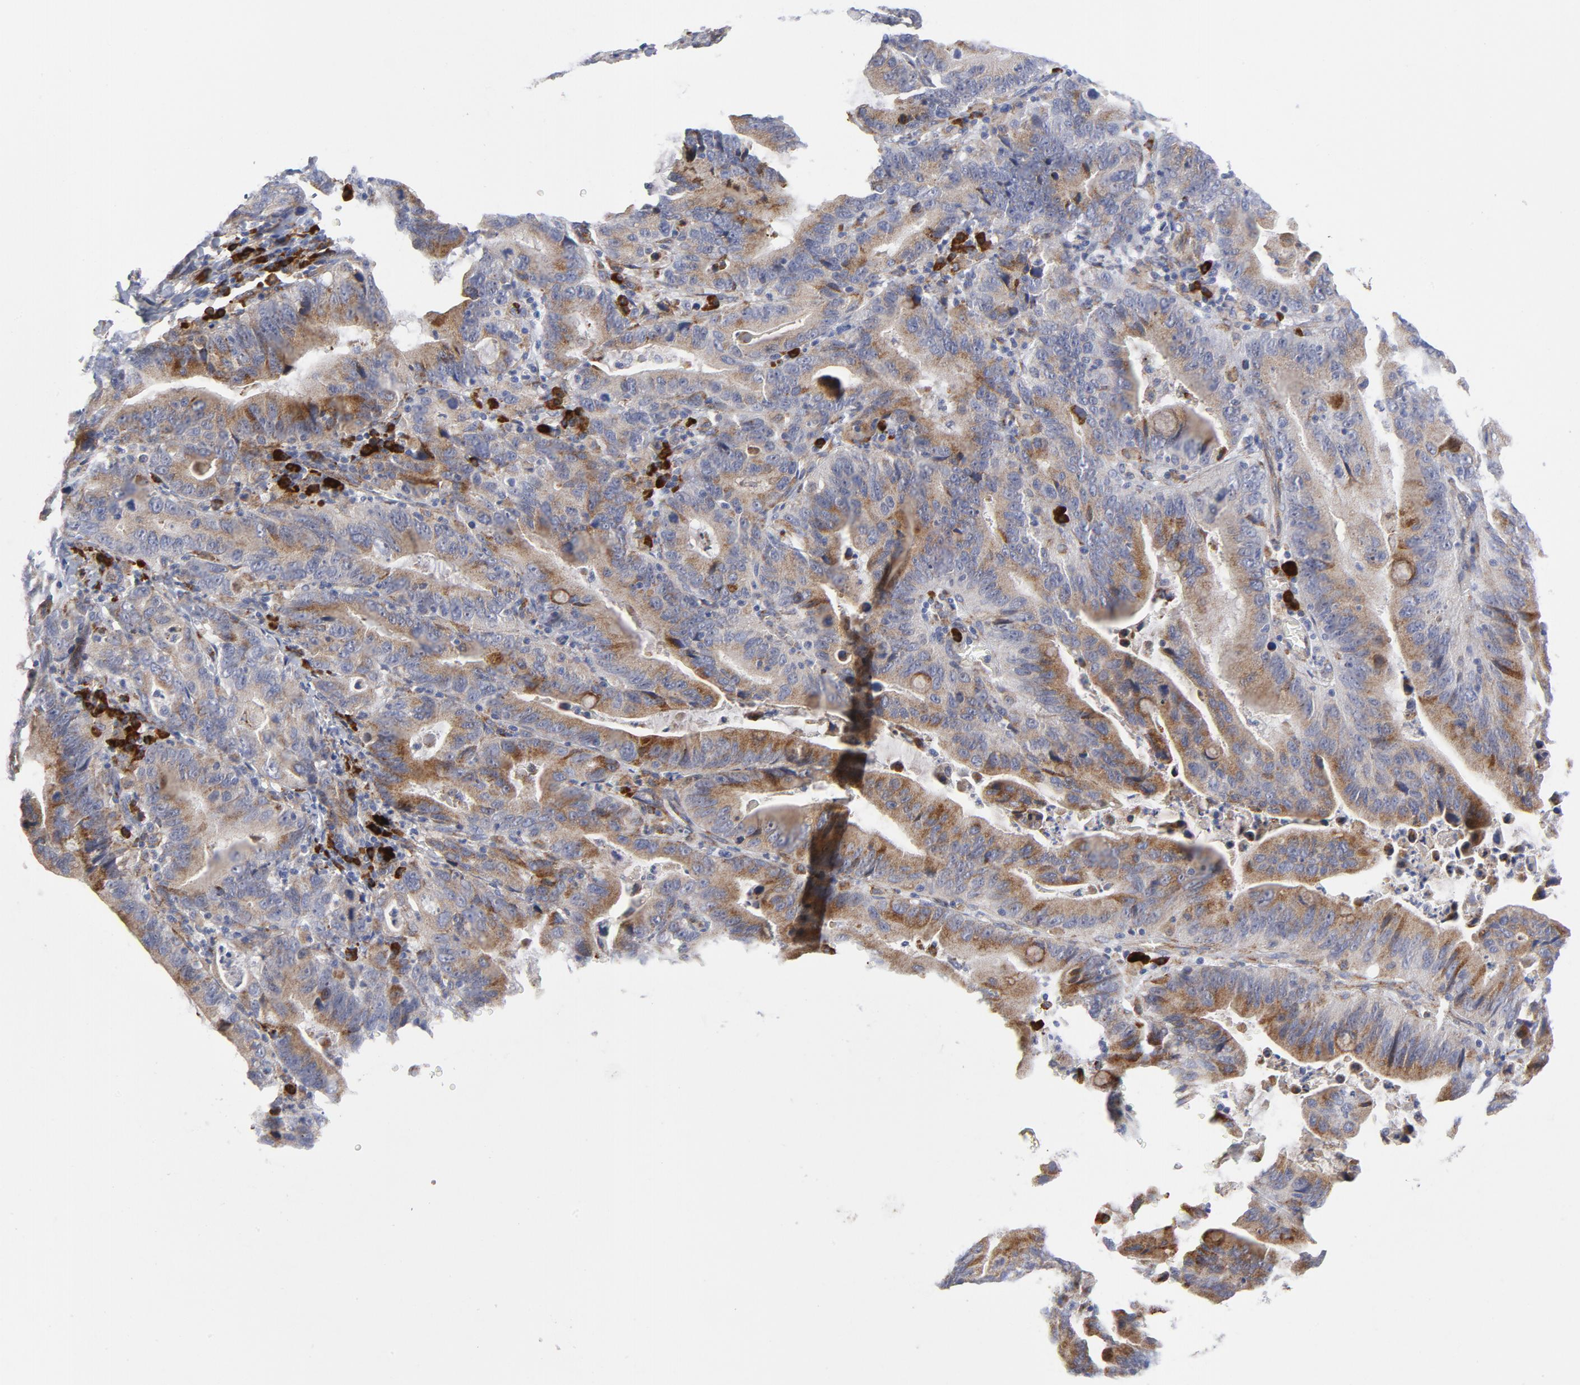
{"staining": {"intensity": "moderate", "quantity": ">75%", "location": "cytoplasmic/membranous"}, "tissue": "stomach cancer", "cell_type": "Tumor cells", "image_type": "cancer", "snomed": [{"axis": "morphology", "description": "Adenocarcinoma, NOS"}, {"axis": "topography", "description": "Stomach, upper"}], "caption": "Immunohistochemical staining of stomach cancer (adenocarcinoma) reveals medium levels of moderate cytoplasmic/membranous protein expression in approximately >75% of tumor cells.", "gene": "RAPGEF3", "patient": {"sex": "male", "age": 63}}